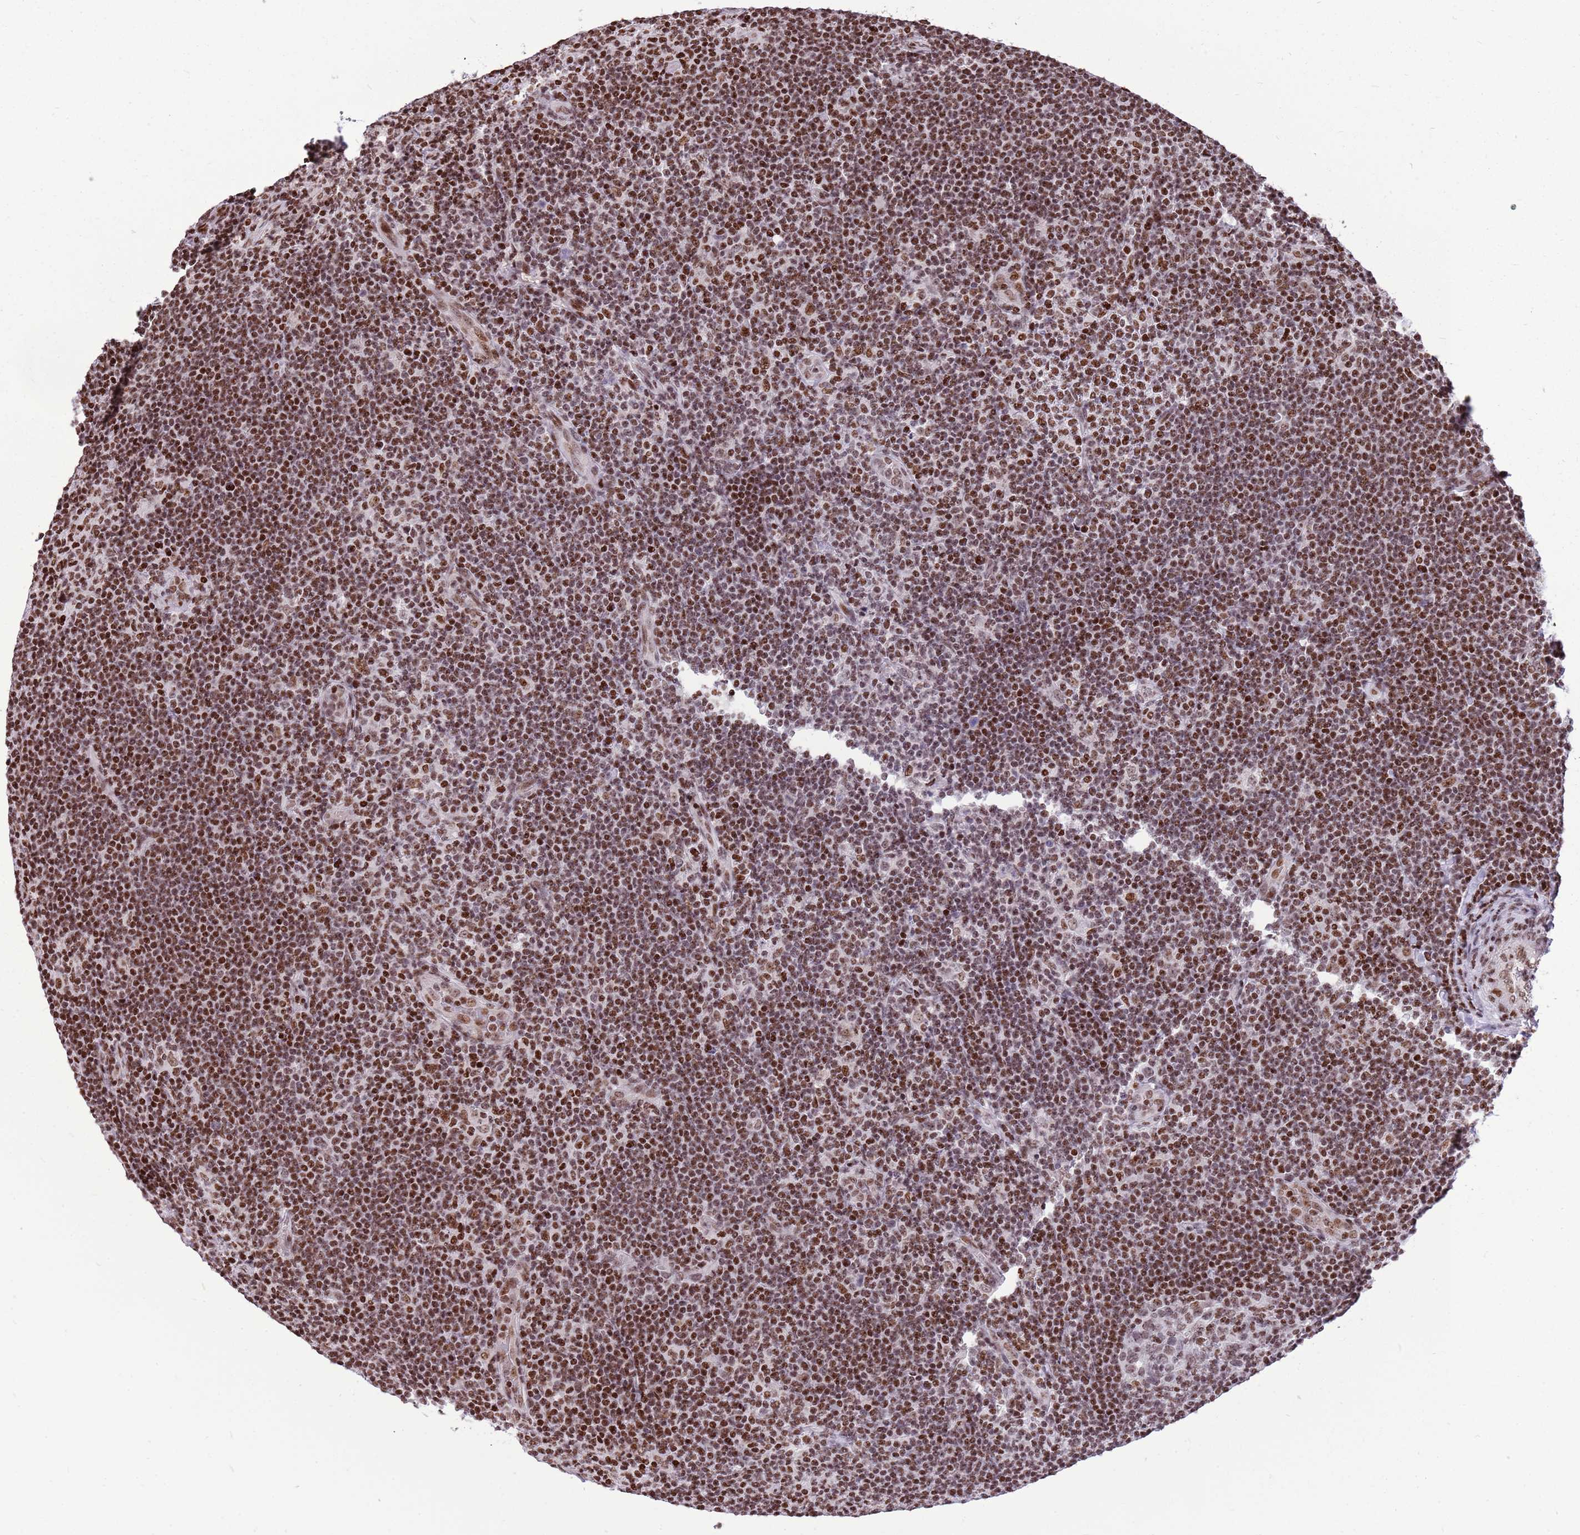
{"staining": {"intensity": "moderate", "quantity": ">75%", "location": "nuclear"}, "tissue": "lymphoma", "cell_type": "Tumor cells", "image_type": "cancer", "snomed": [{"axis": "morphology", "description": "Hodgkin's disease, NOS"}, {"axis": "topography", "description": "Lymph node"}], "caption": "Brown immunohistochemical staining in human lymphoma shows moderate nuclear expression in about >75% of tumor cells.", "gene": "WASHC4", "patient": {"sex": "female", "age": 57}}